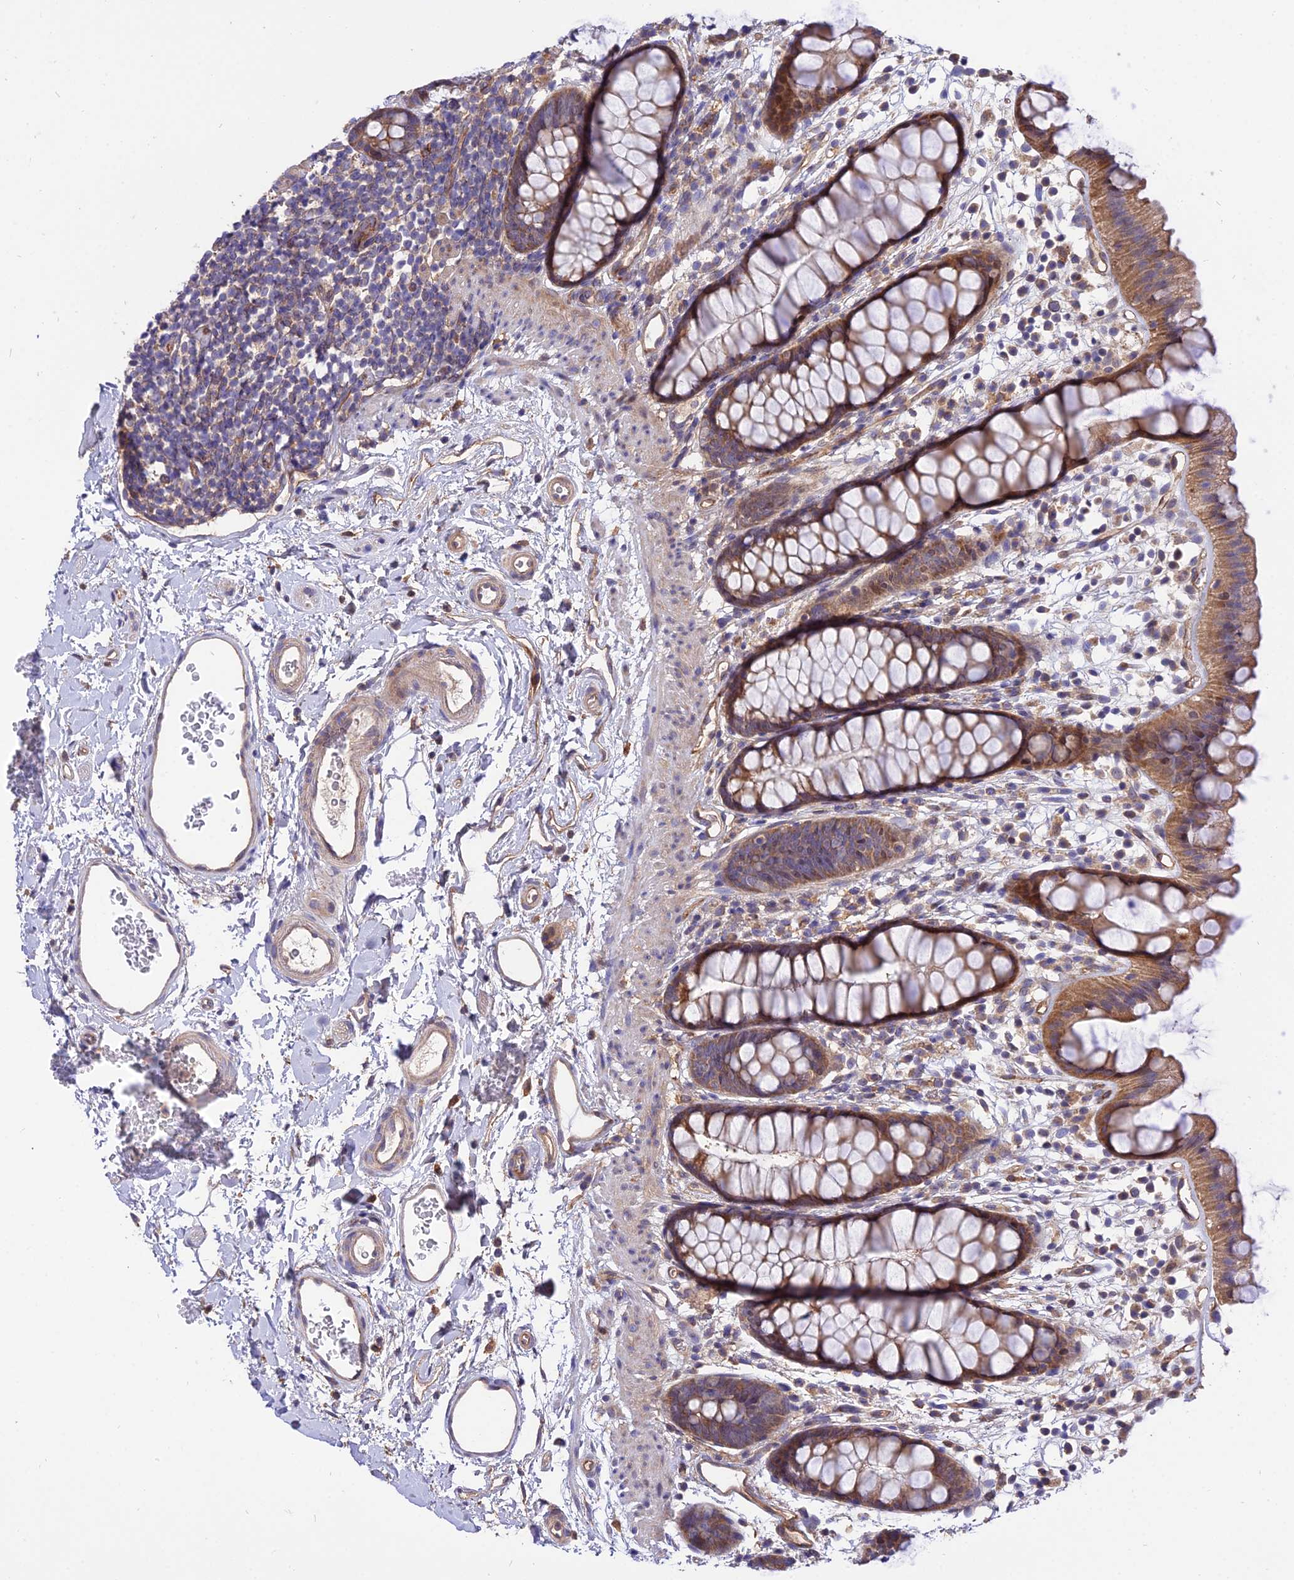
{"staining": {"intensity": "moderate", "quantity": ">75%", "location": "cytoplasmic/membranous"}, "tissue": "rectum", "cell_type": "Glandular cells", "image_type": "normal", "snomed": [{"axis": "morphology", "description": "Normal tissue, NOS"}, {"axis": "topography", "description": "Rectum"}], "caption": "This histopathology image exhibits immunohistochemistry staining of benign human rectum, with medium moderate cytoplasmic/membranous expression in approximately >75% of glandular cells.", "gene": "CDC37L1", "patient": {"sex": "female", "age": 65}}